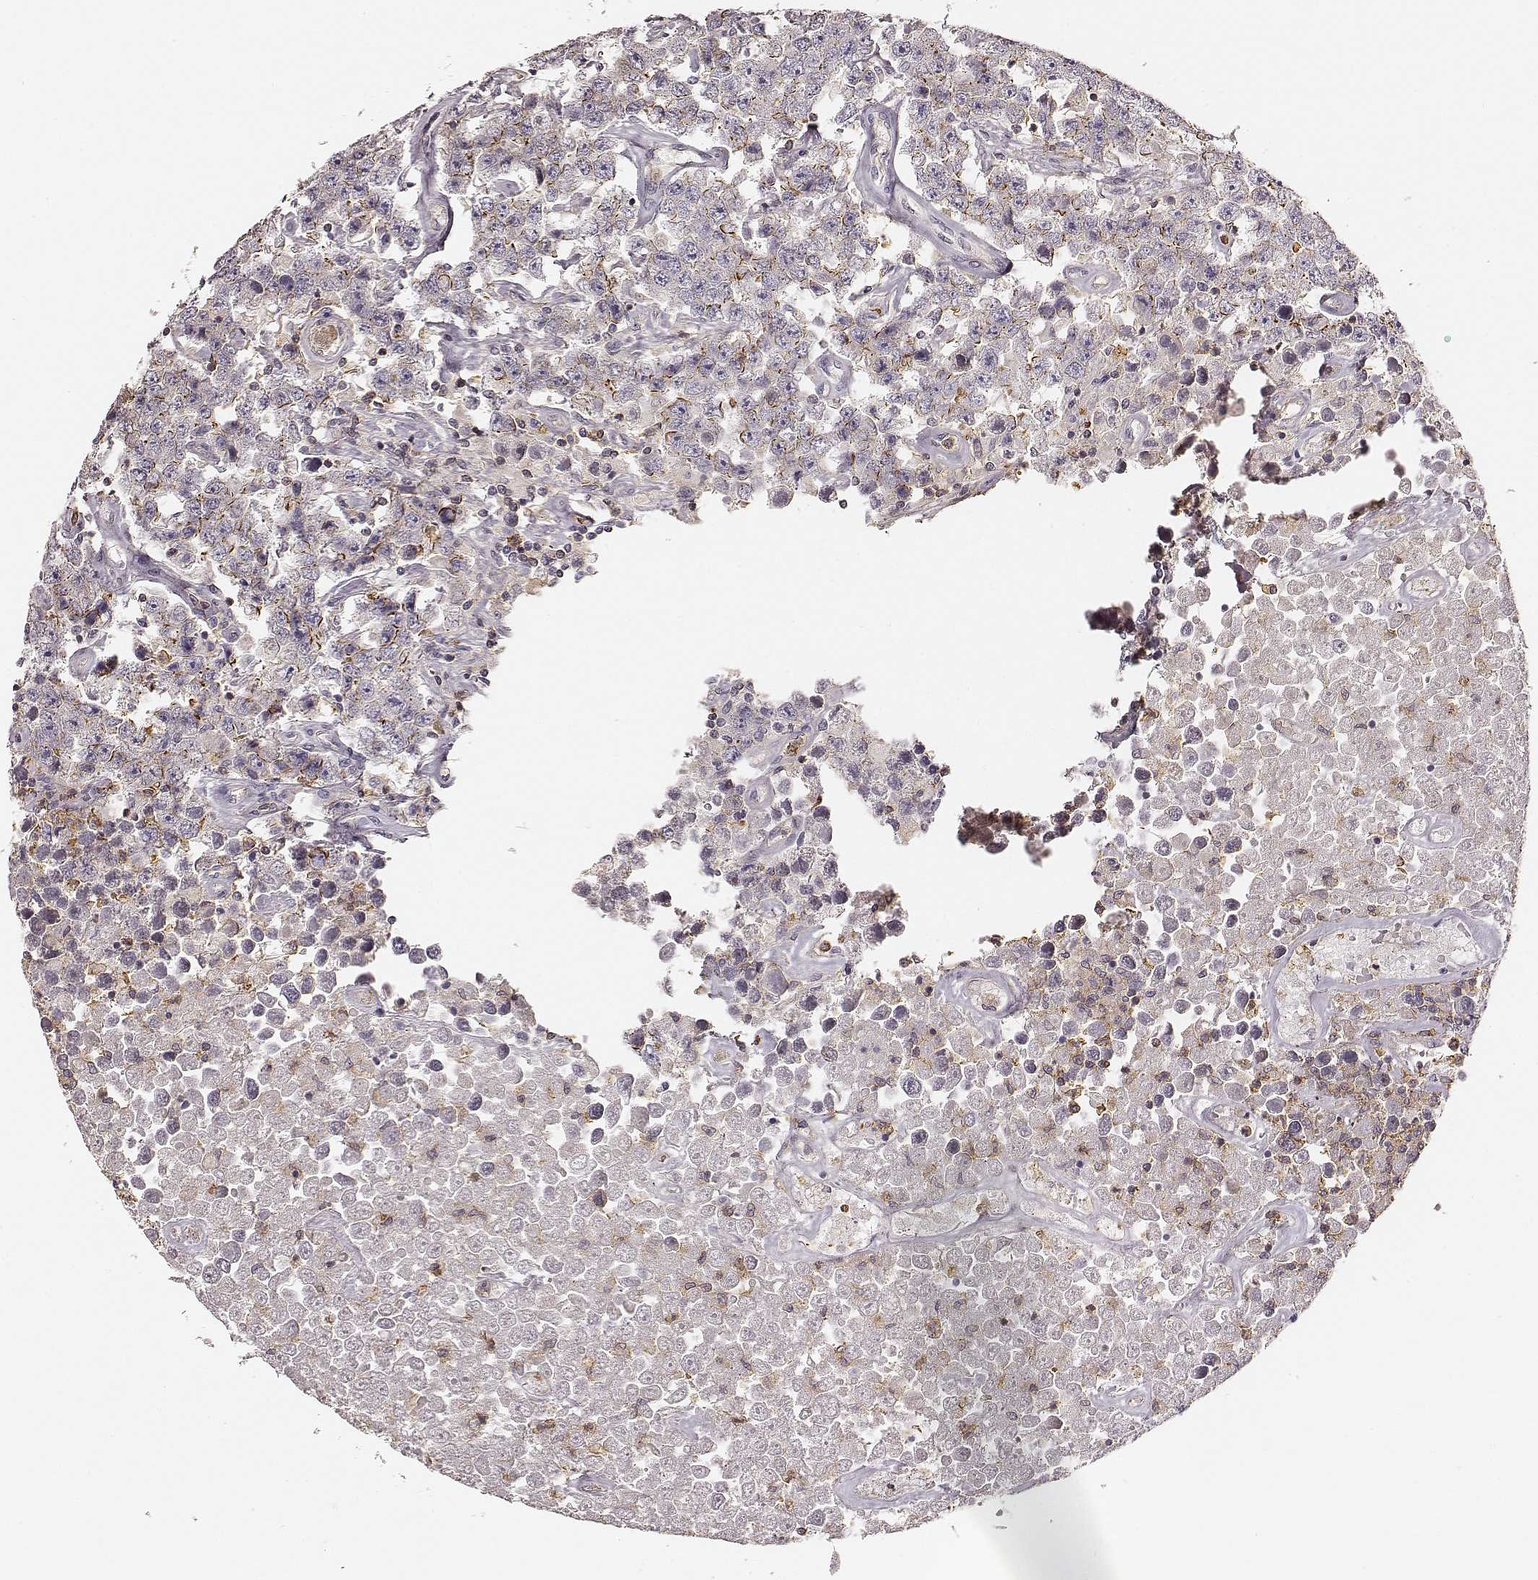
{"staining": {"intensity": "moderate", "quantity": "<25%", "location": "cytoplasmic/membranous"}, "tissue": "testis cancer", "cell_type": "Tumor cells", "image_type": "cancer", "snomed": [{"axis": "morphology", "description": "Seminoma, NOS"}, {"axis": "topography", "description": "Testis"}], "caption": "The histopathology image displays a brown stain indicating the presence of a protein in the cytoplasmic/membranous of tumor cells in testis seminoma.", "gene": "ZYX", "patient": {"sex": "male", "age": 52}}